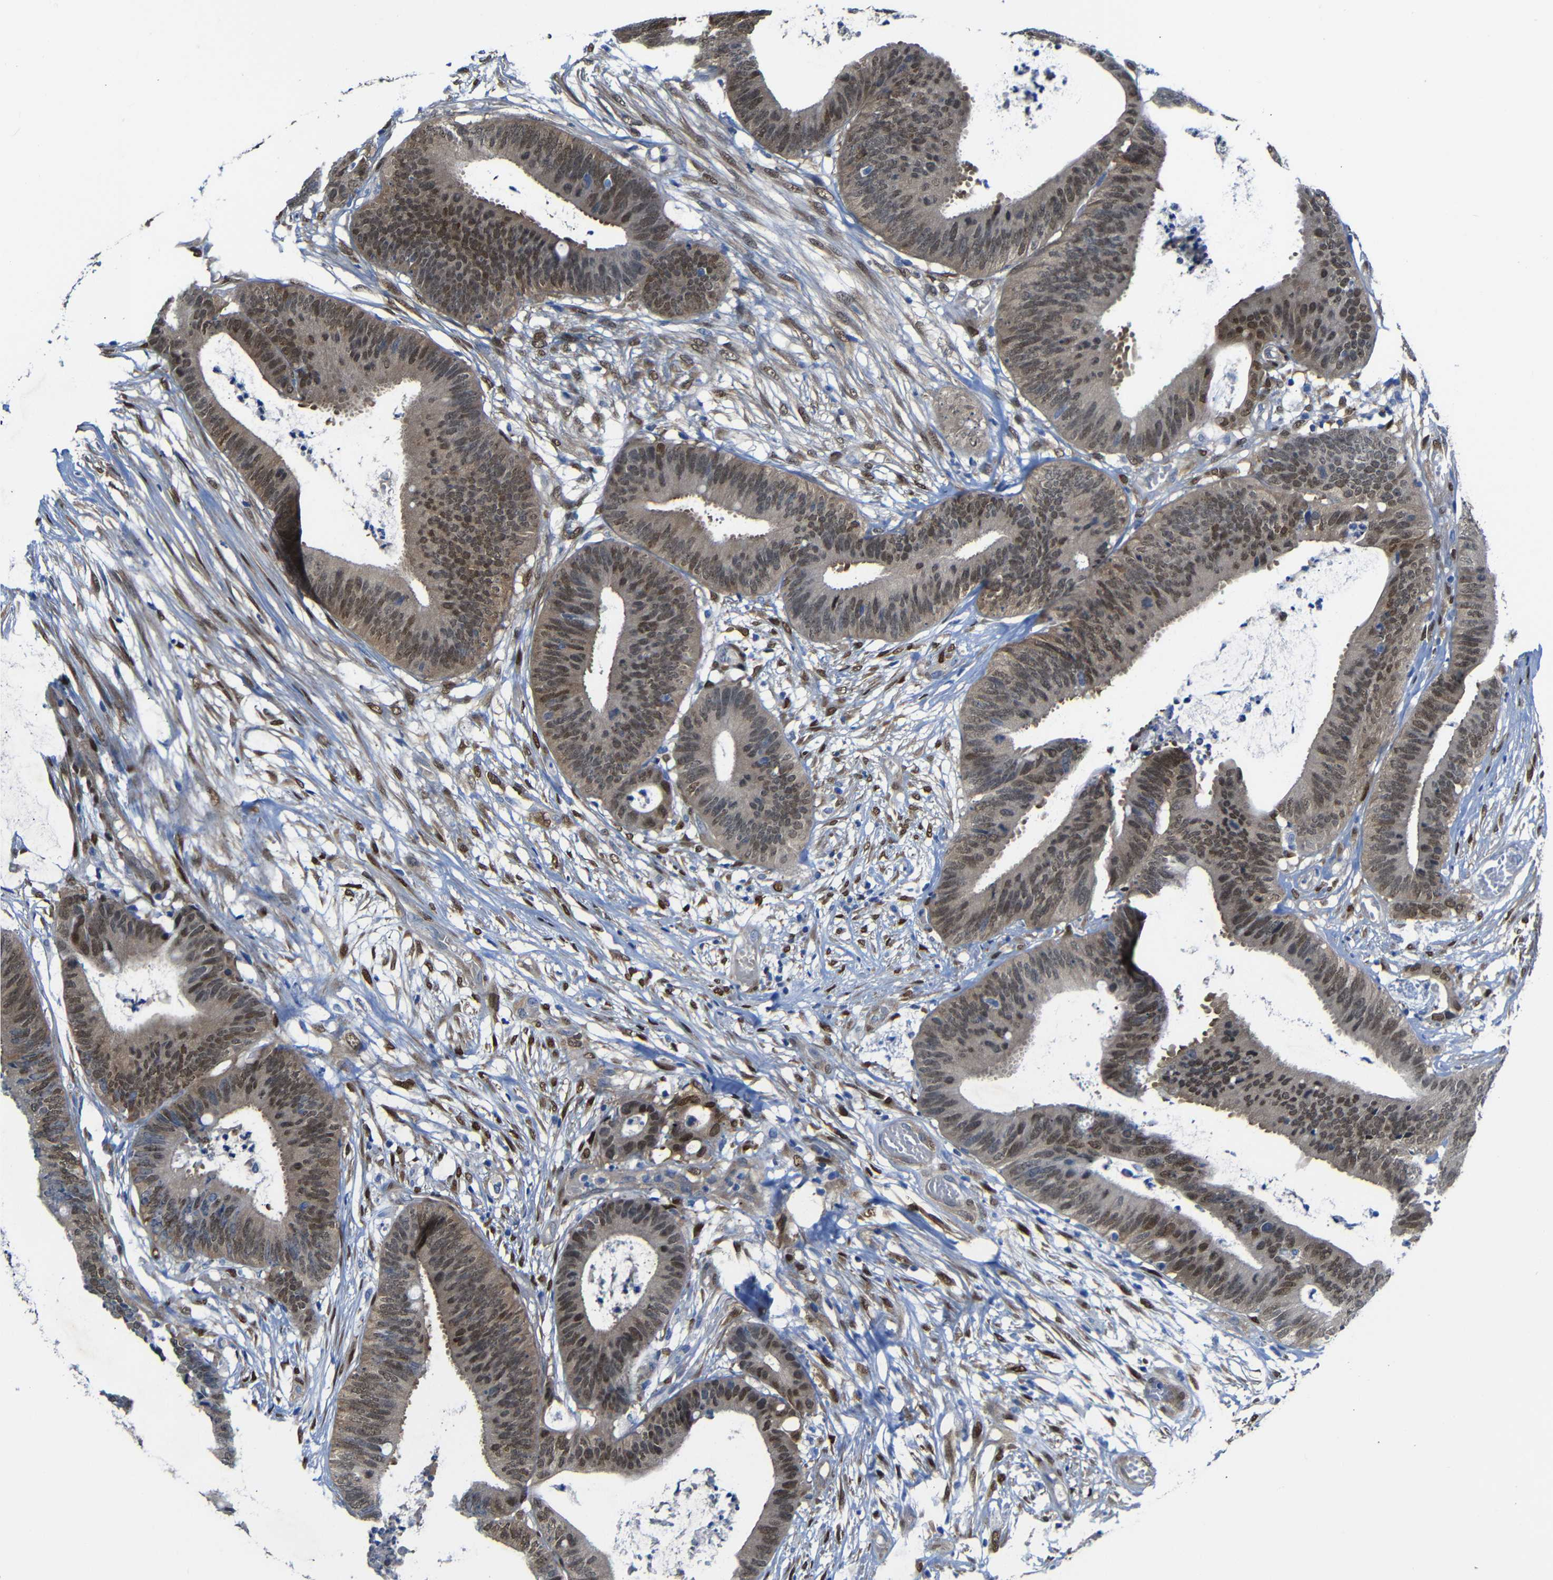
{"staining": {"intensity": "moderate", "quantity": ">75%", "location": "cytoplasmic/membranous,nuclear"}, "tissue": "colorectal cancer", "cell_type": "Tumor cells", "image_type": "cancer", "snomed": [{"axis": "morphology", "description": "Adenocarcinoma, NOS"}, {"axis": "topography", "description": "Rectum"}], "caption": "Colorectal adenocarcinoma was stained to show a protein in brown. There is medium levels of moderate cytoplasmic/membranous and nuclear expression in approximately >75% of tumor cells.", "gene": "YAP1", "patient": {"sex": "female", "age": 66}}